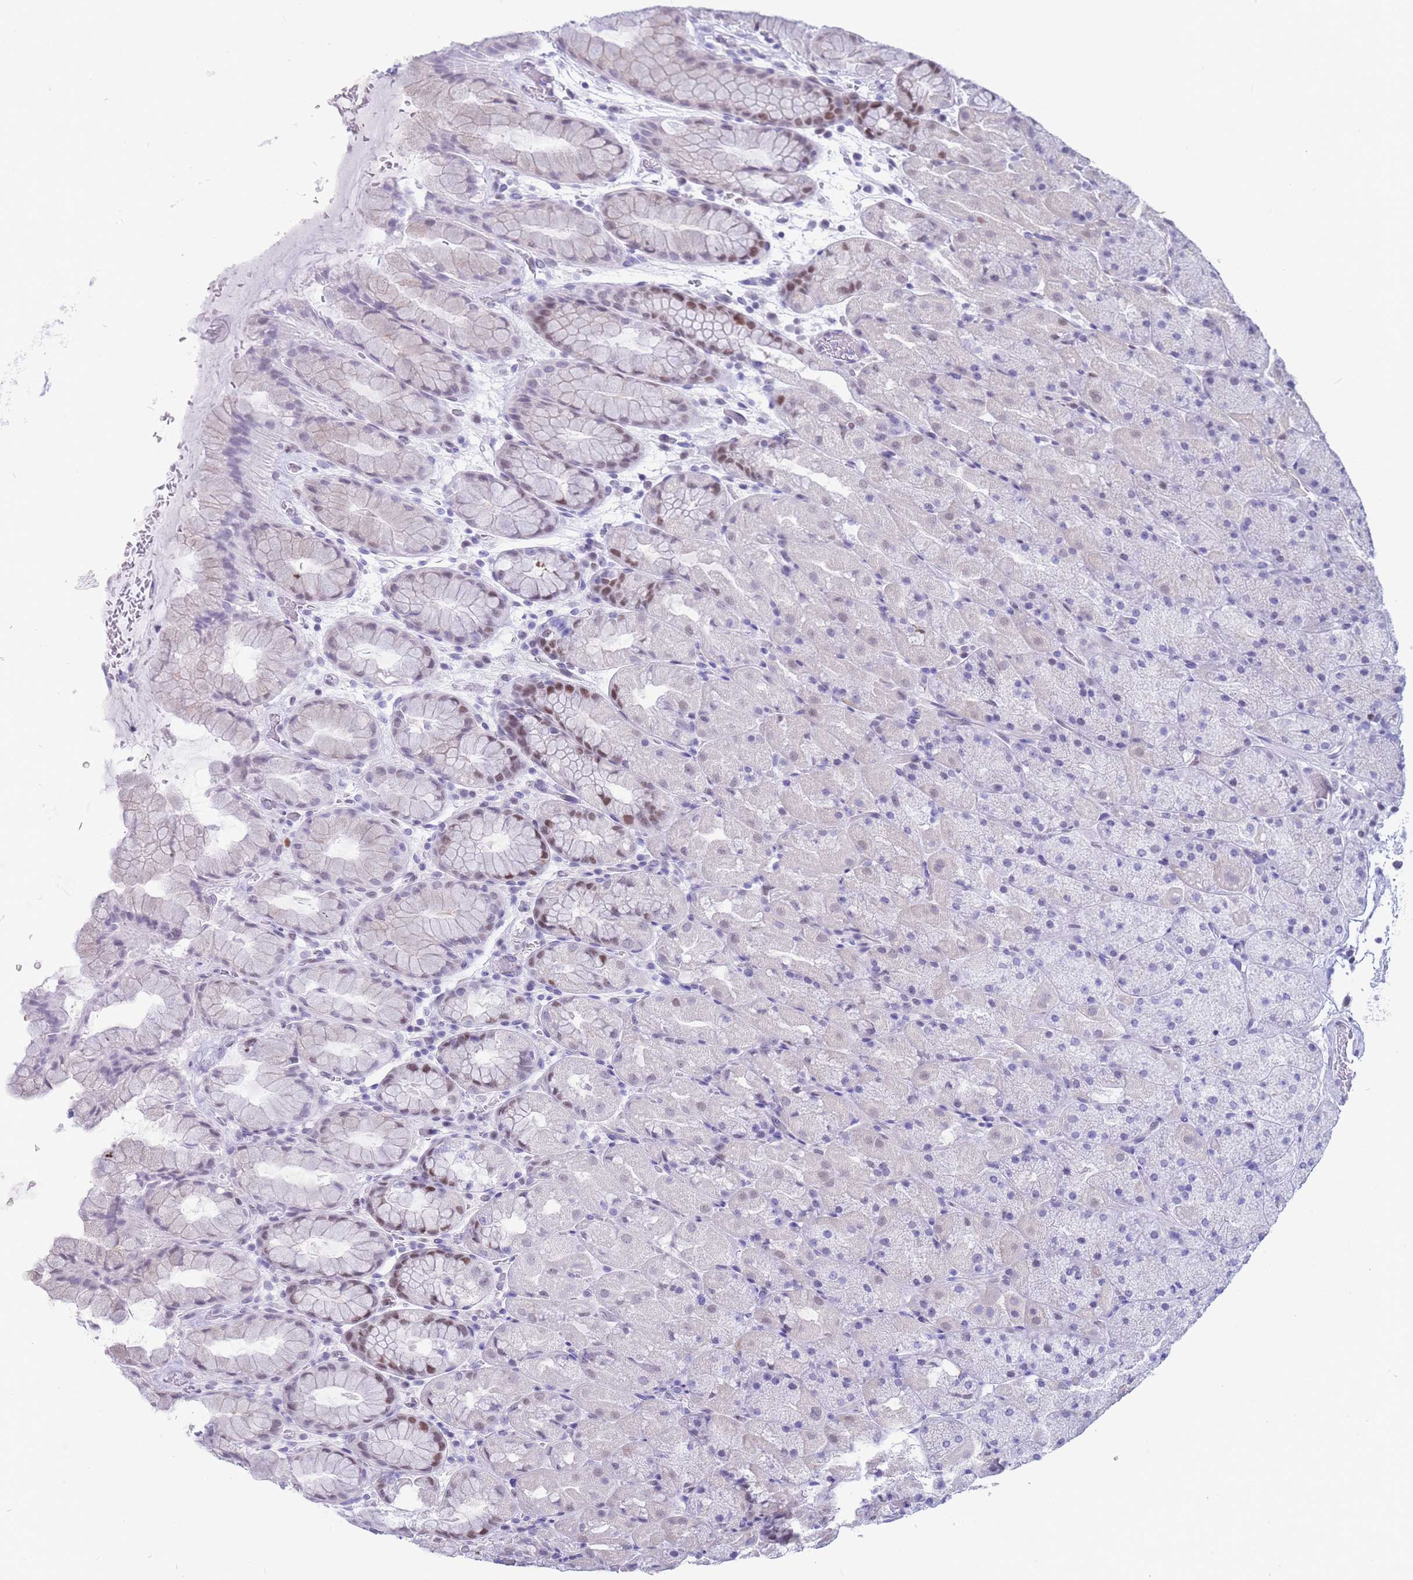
{"staining": {"intensity": "moderate", "quantity": "<25%", "location": "nuclear"}, "tissue": "stomach", "cell_type": "Glandular cells", "image_type": "normal", "snomed": [{"axis": "morphology", "description": "Normal tissue, NOS"}, {"axis": "topography", "description": "Stomach, upper"}, {"axis": "topography", "description": "Stomach, lower"}], "caption": "DAB immunohistochemical staining of benign stomach shows moderate nuclear protein expression in about <25% of glandular cells.", "gene": "NASP", "patient": {"sex": "male", "age": 67}}